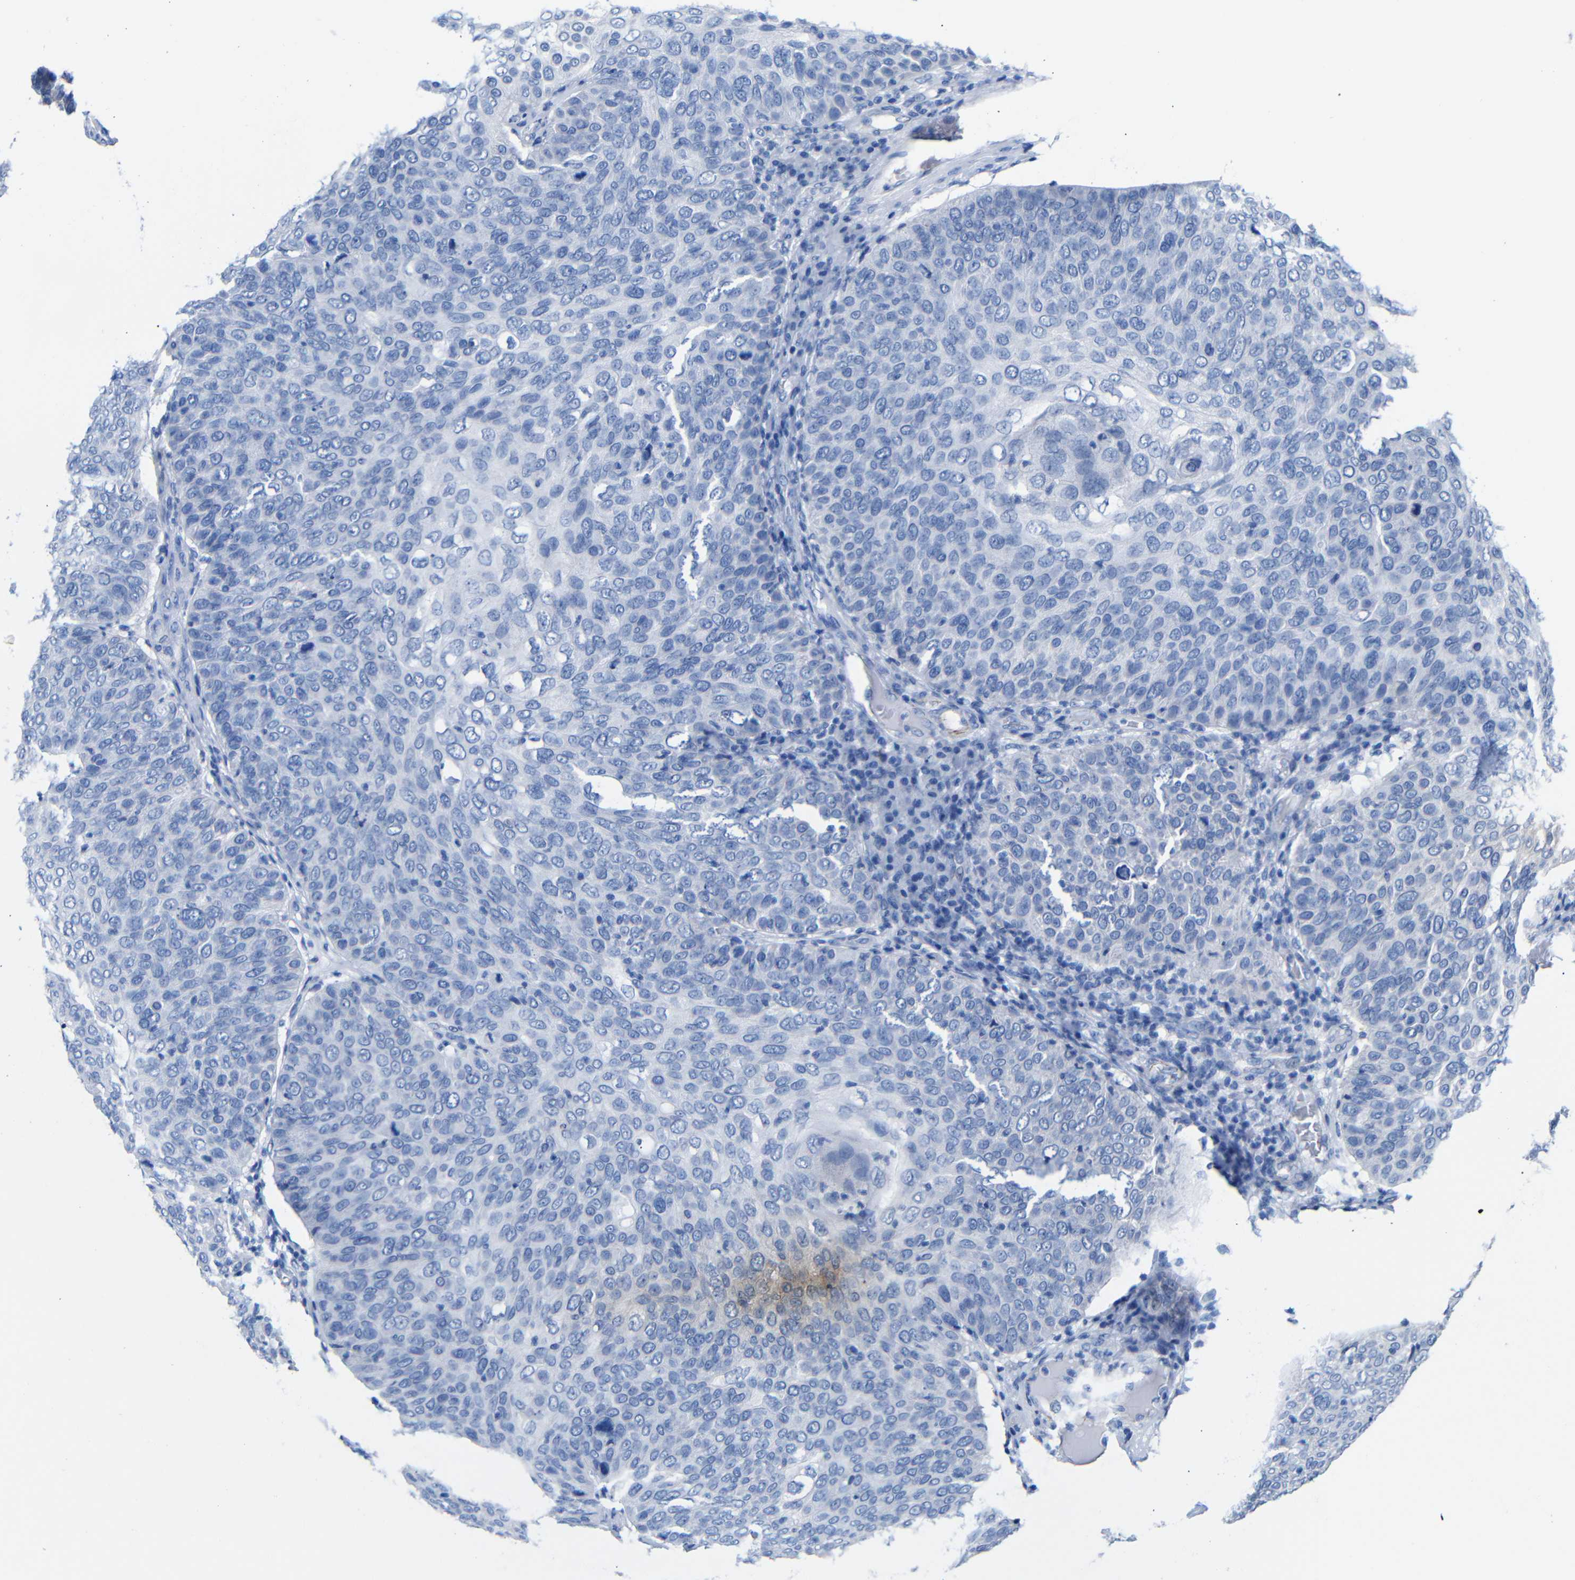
{"staining": {"intensity": "negative", "quantity": "none", "location": "none"}, "tissue": "skin cancer", "cell_type": "Tumor cells", "image_type": "cancer", "snomed": [{"axis": "morphology", "description": "Squamous cell carcinoma, NOS"}, {"axis": "topography", "description": "Skin"}], "caption": "Immunohistochemistry of human skin squamous cell carcinoma exhibits no expression in tumor cells. (Stains: DAB immunohistochemistry with hematoxylin counter stain, Microscopy: brightfield microscopy at high magnification).", "gene": "CGNL1", "patient": {"sex": "male", "age": 87}}